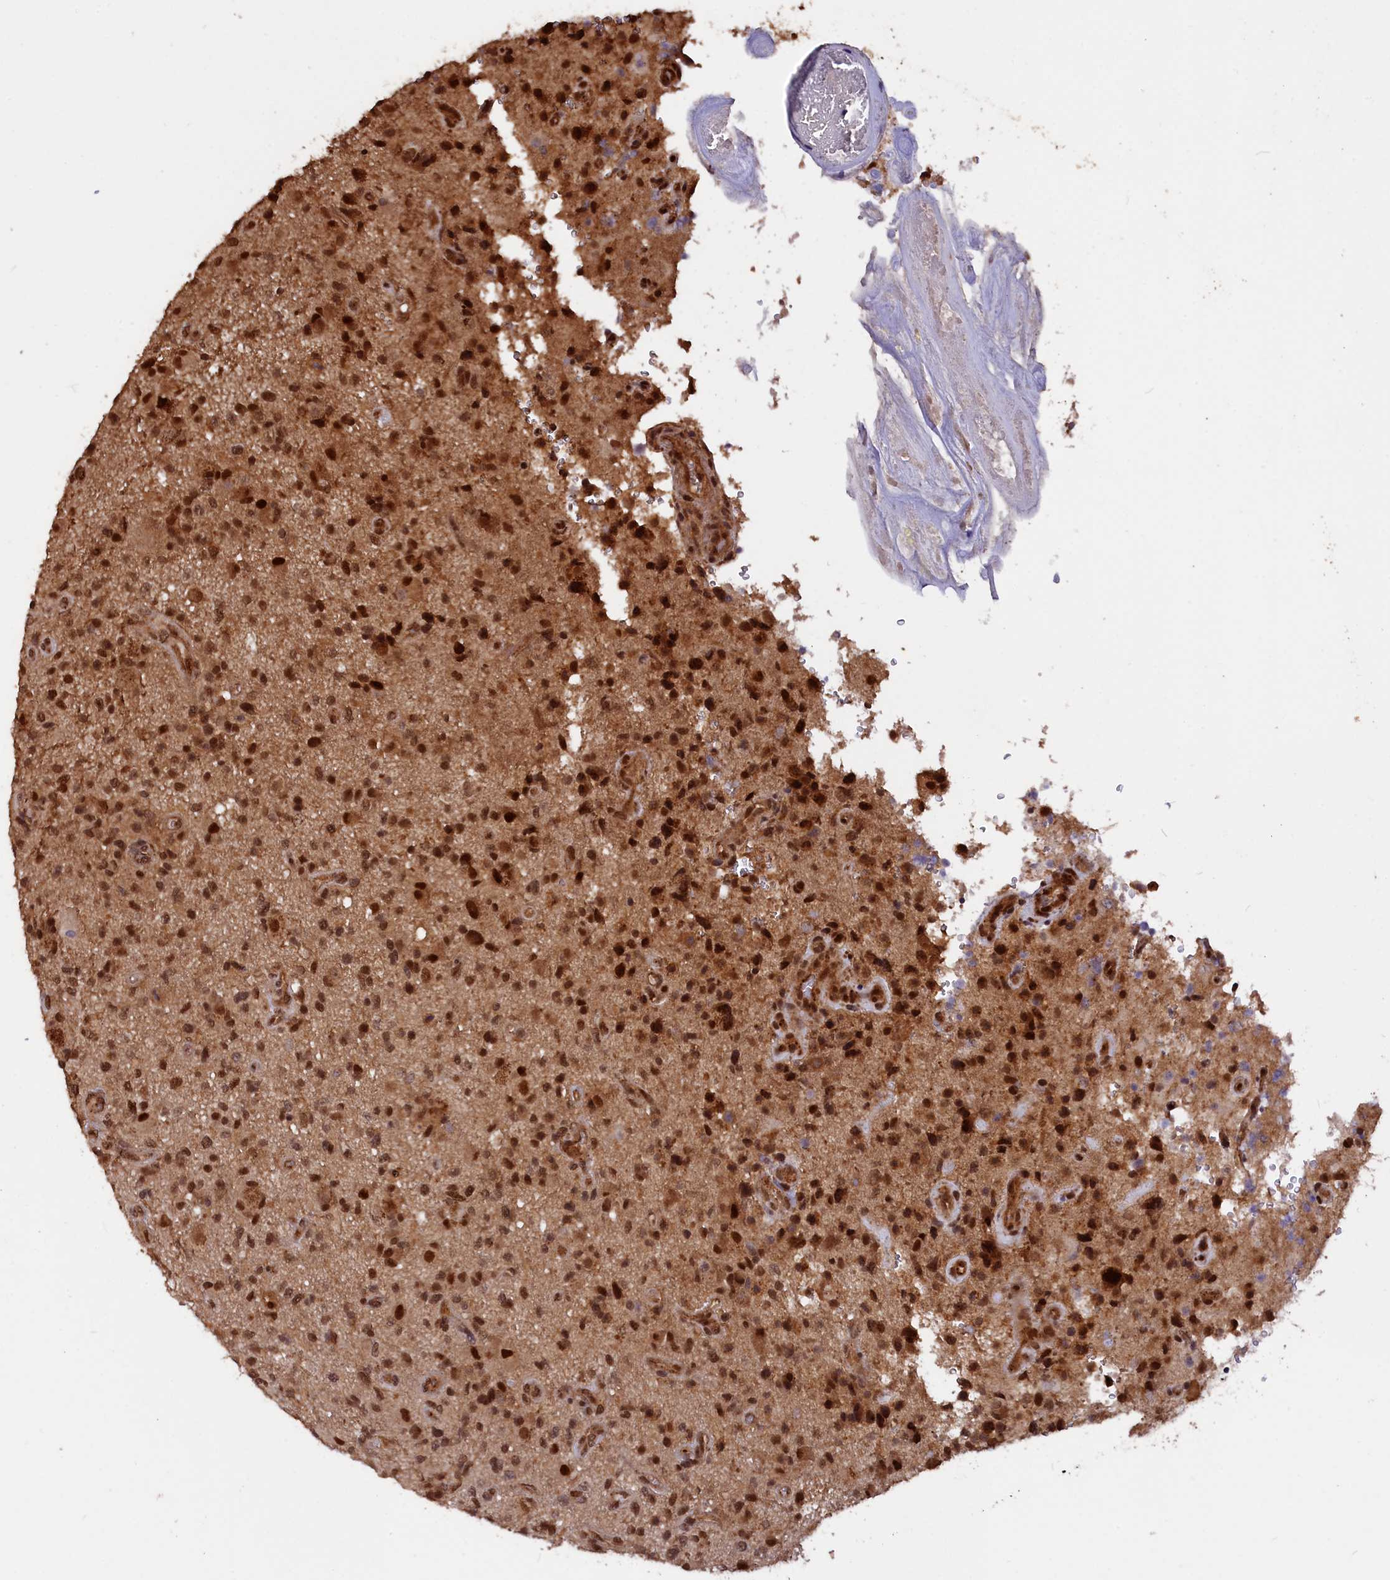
{"staining": {"intensity": "moderate", "quantity": ">75%", "location": "nuclear"}, "tissue": "glioma", "cell_type": "Tumor cells", "image_type": "cancer", "snomed": [{"axis": "morphology", "description": "Glioma, malignant, High grade"}, {"axis": "topography", "description": "Brain"}], "caption": "High-power microscopy captured an immunohistochemistry photomicrograph of malignant glioma (high-grade), revealing moderate nuclear staining in about >75% of tumor cells. The protein of interest is shown in brown color, while the nuclei are stained blue.", "gene": "ADRM1", "patient": {"sex": "male", "age": 47}}